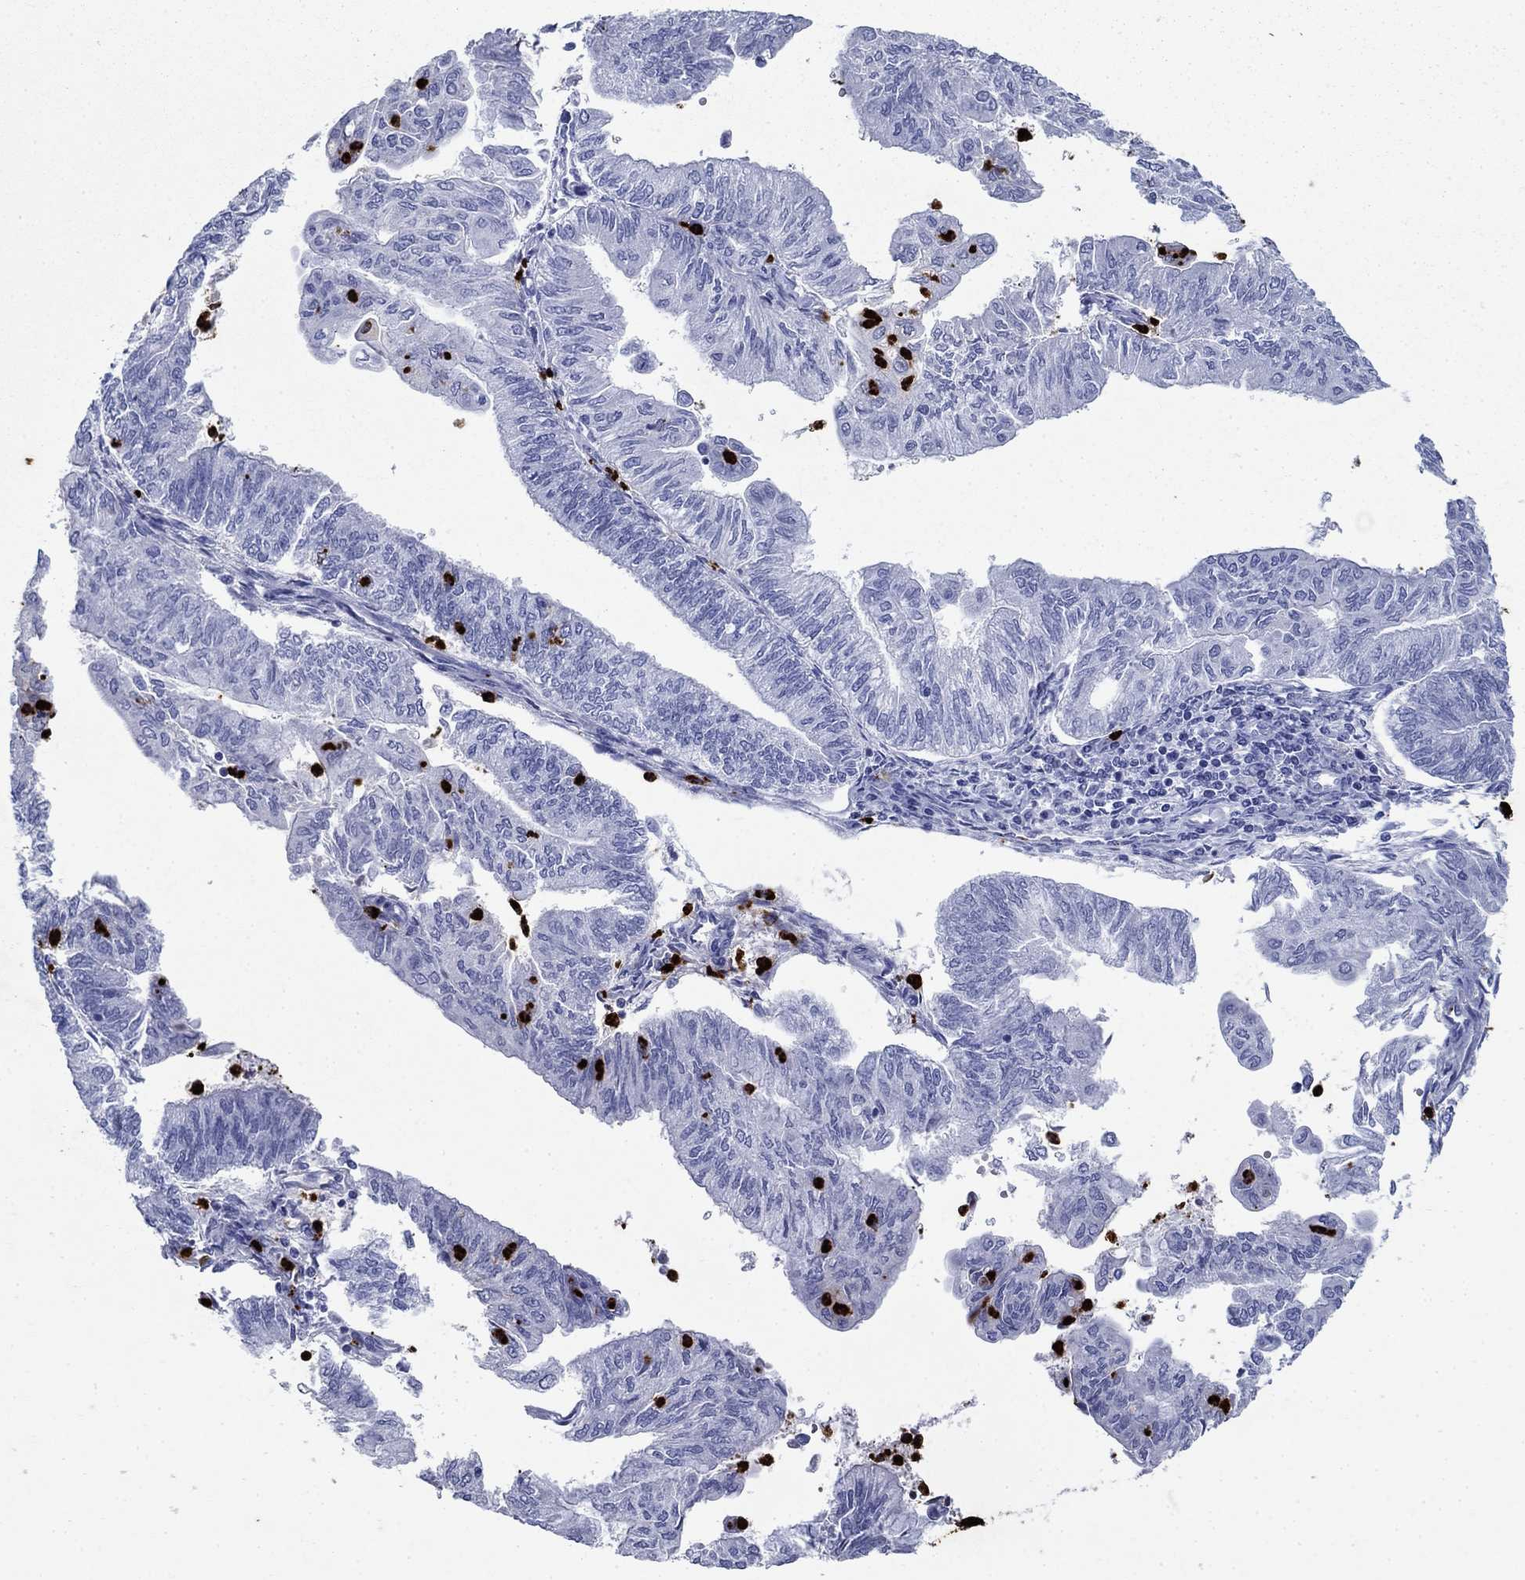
{"staining": {"intensity": "weak", "quantity": "<25%", "location": "cytoplasmic/membranous"}, "tissue": "endometrial cancer", "cell_type": "Tumor cells", "image_type": "cancer", "snomed": [{"axis": "morphology", "description": "Adenocarcinoma, NOS"}, {"axis": "topography", "description": "Endometrium"}], "caption": "Micrograph shows no significant protein expression in tumor cells of adenocarcinoma (endometrial).", "gene": "AZU1", "patient": {"sex": "female", "age": 59}}